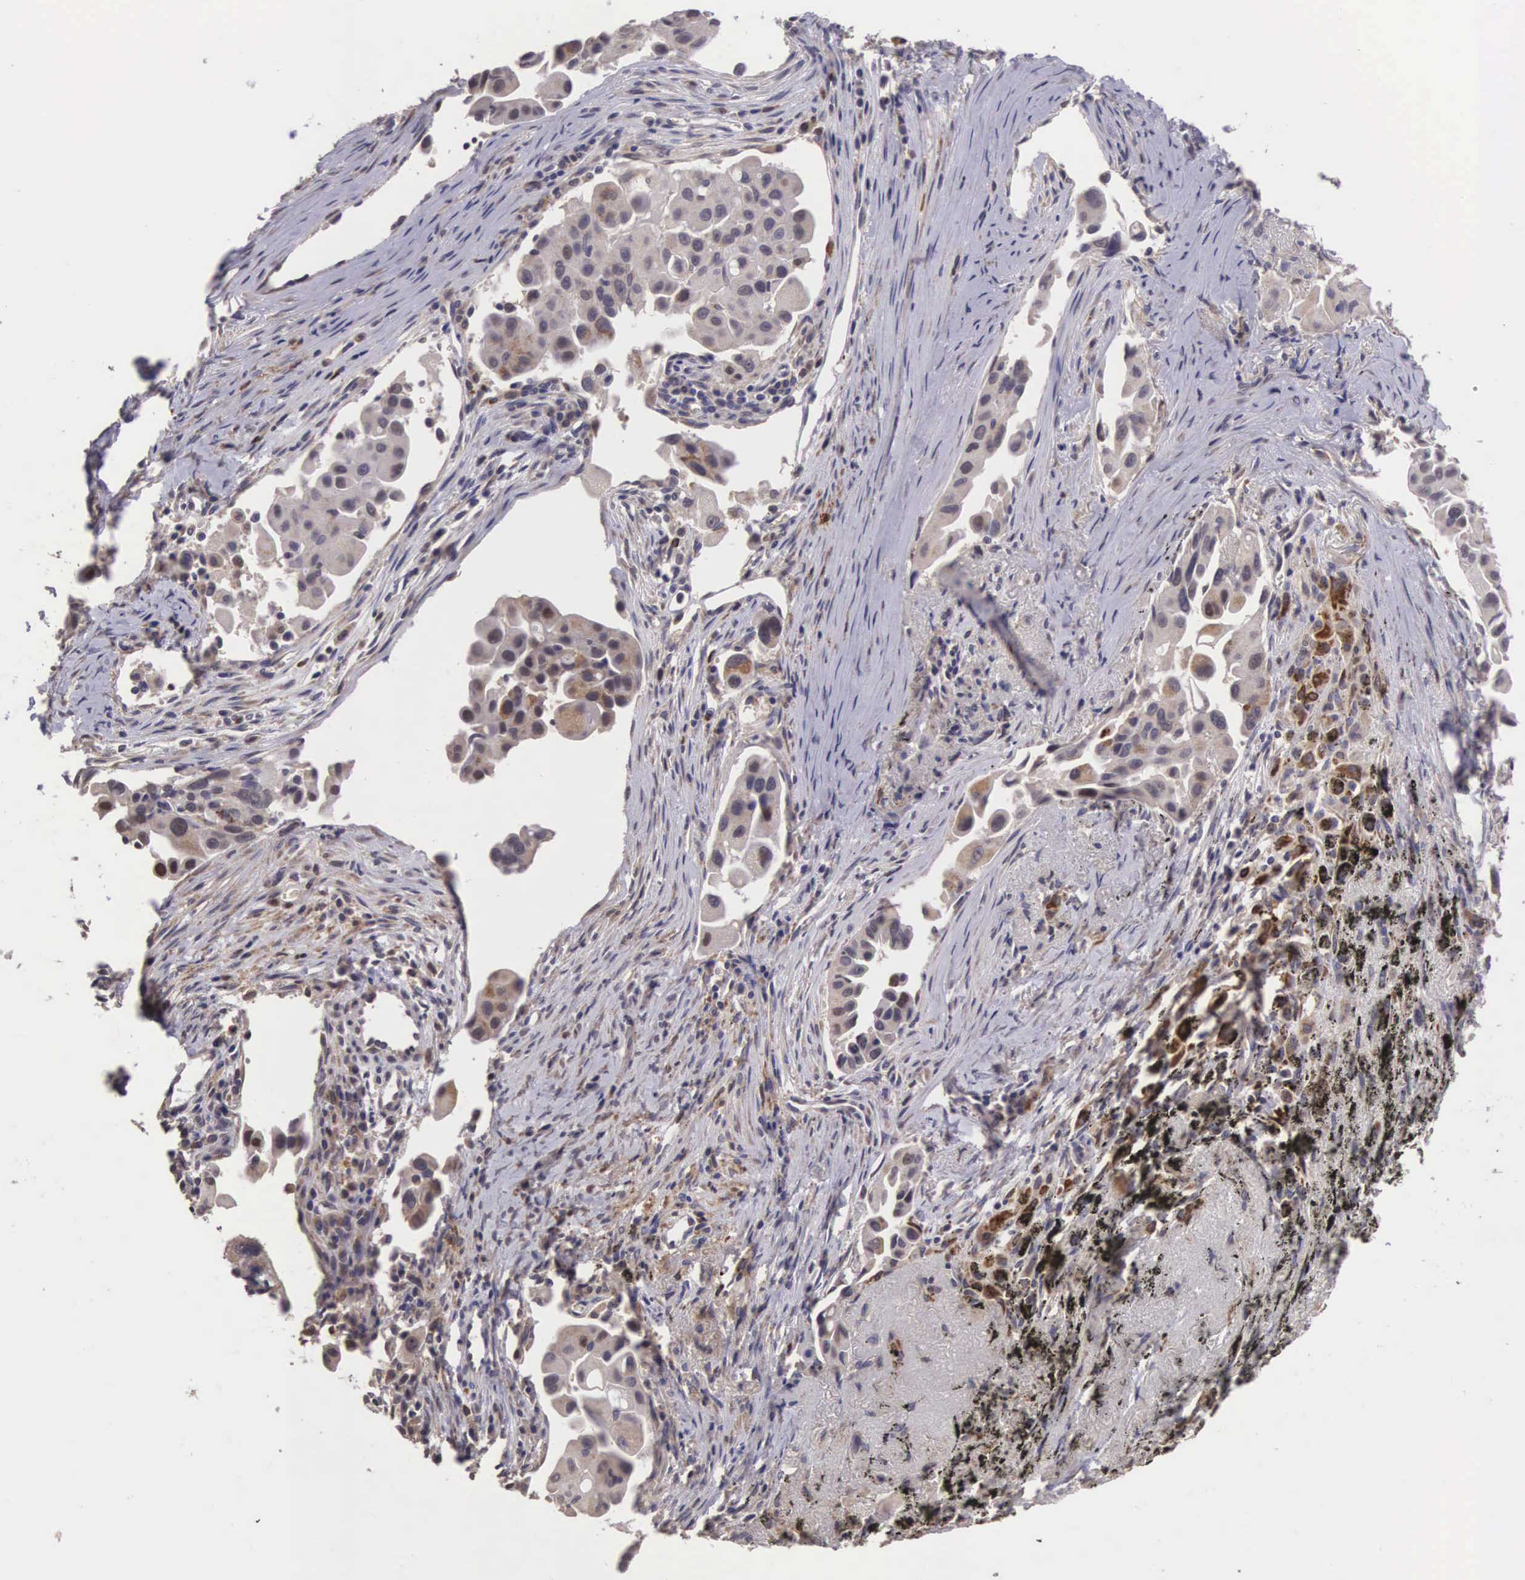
{"staining": {"intensity": "weak", "quantity": "25%-75%", "location": "cytoplasmic/membranous"}, "tissue": "lung cancer", "cell_type": "Tumor cells", "image_type": "cancer", "snomed": [{"axis": "morphology", "description": "Adenocarcinoma, NOS"}, {"axis": "topography", "description": "Lung"}], "caption": "This is a micrograph of immunohistochemistry (IHC) staining of lung cancer, which shows weak staining in the cytoplasmic/membranous of tumor cells.", "gene": "CDC45", "patient": {"sex": "male", "age": 68}}